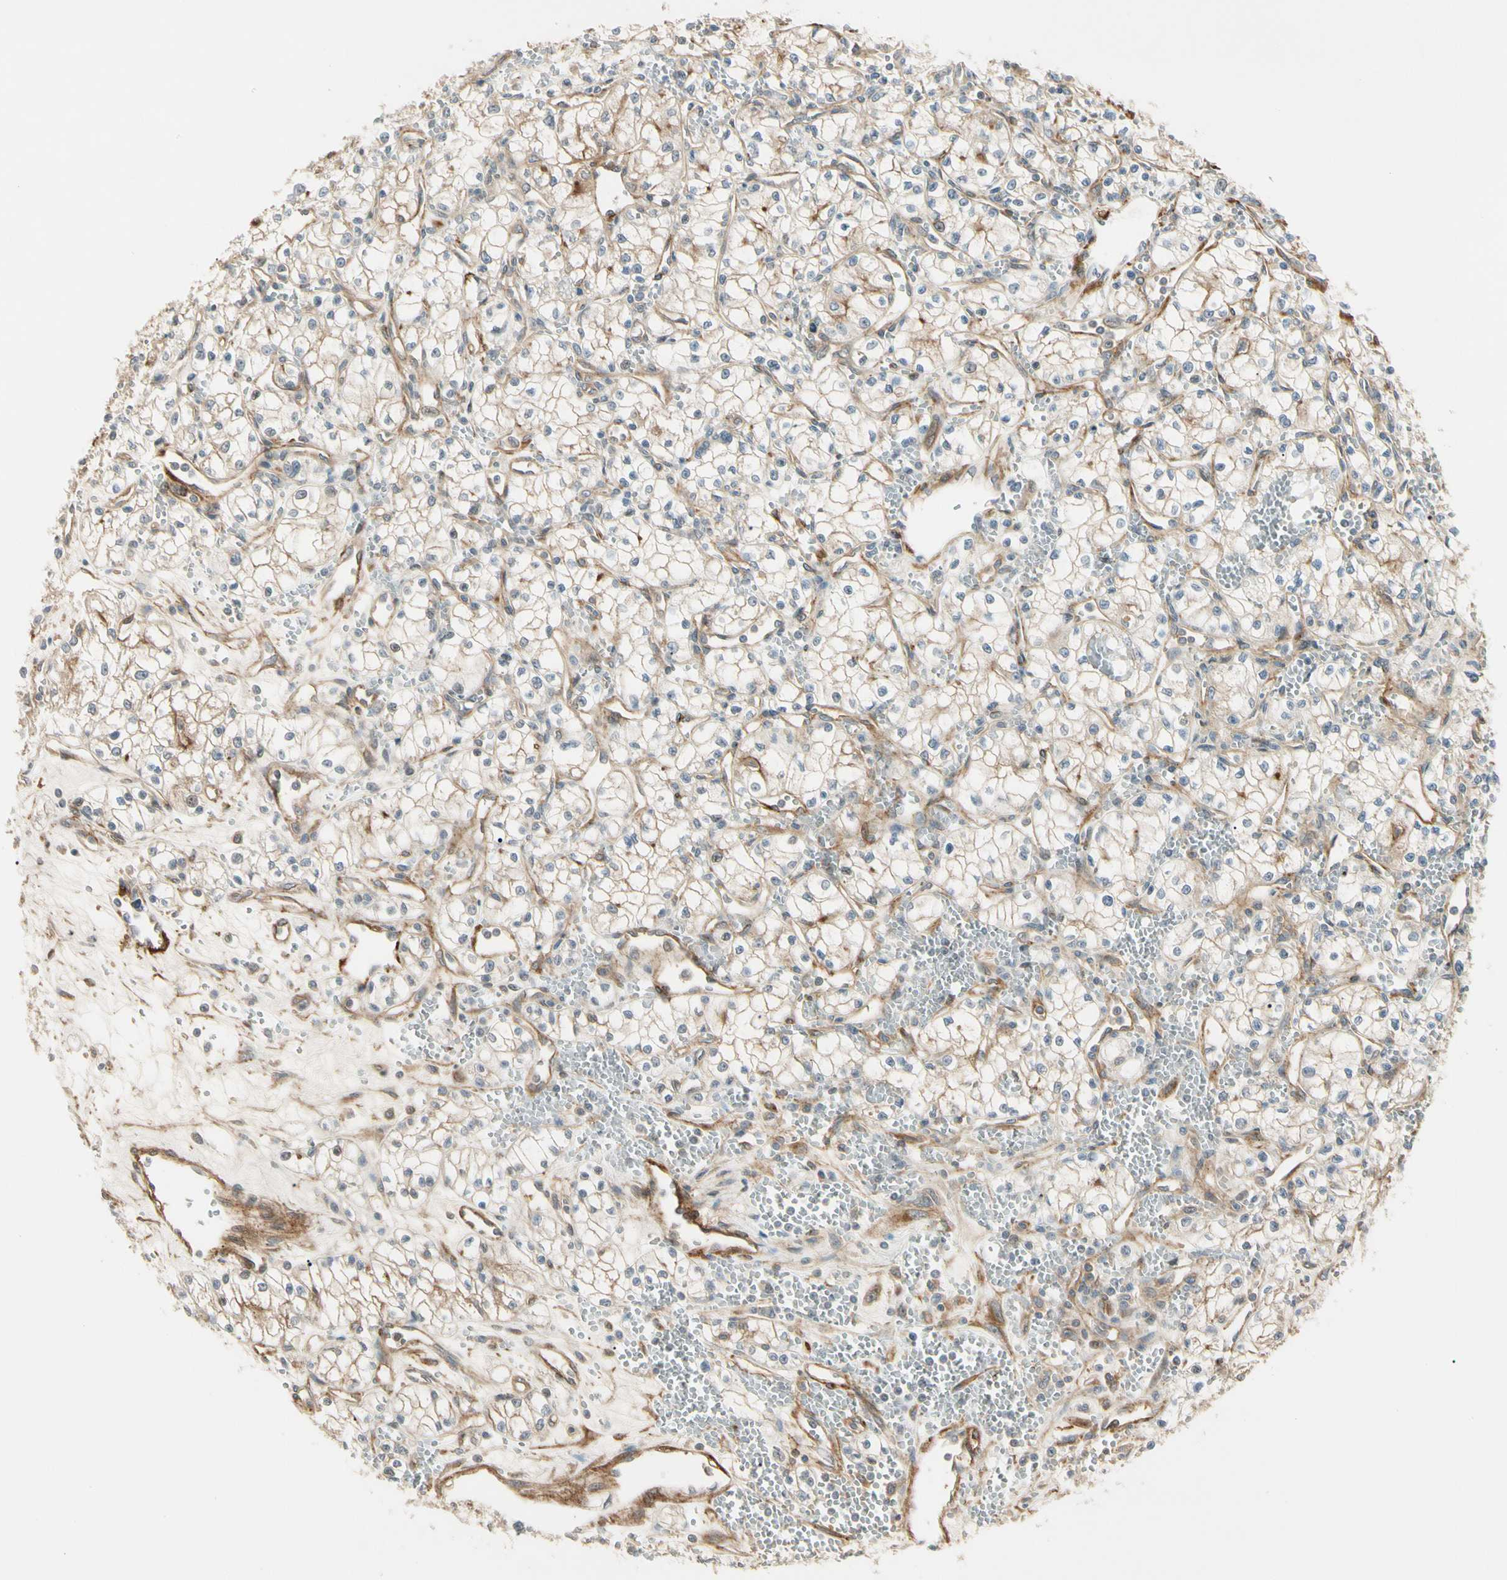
{"staining": {"intensity": "weak", "quantity": ">75%", "location": "cytoplasmic/membranous"}, "tissue": "renal cancer", "cell_type": "Tumor cells", "image_type": "cancer", "snomed": [{"axis": "morphology", "description": "Normal tissue, NOS"}, {"axis": "morphology", "description": "Adenocarcinoma, NOS"}, {"axis": "topography", "description": "Kidney"}], "caption": "Adenocarcinoma (renal) tissue exhibits weak cytoplasmic/membranous positivity in about >75% of tumor cells (IHC, brightfield microscopy, high magnification).", "gene": "F2R", "patient": {"sex": "male", "age": 59}}